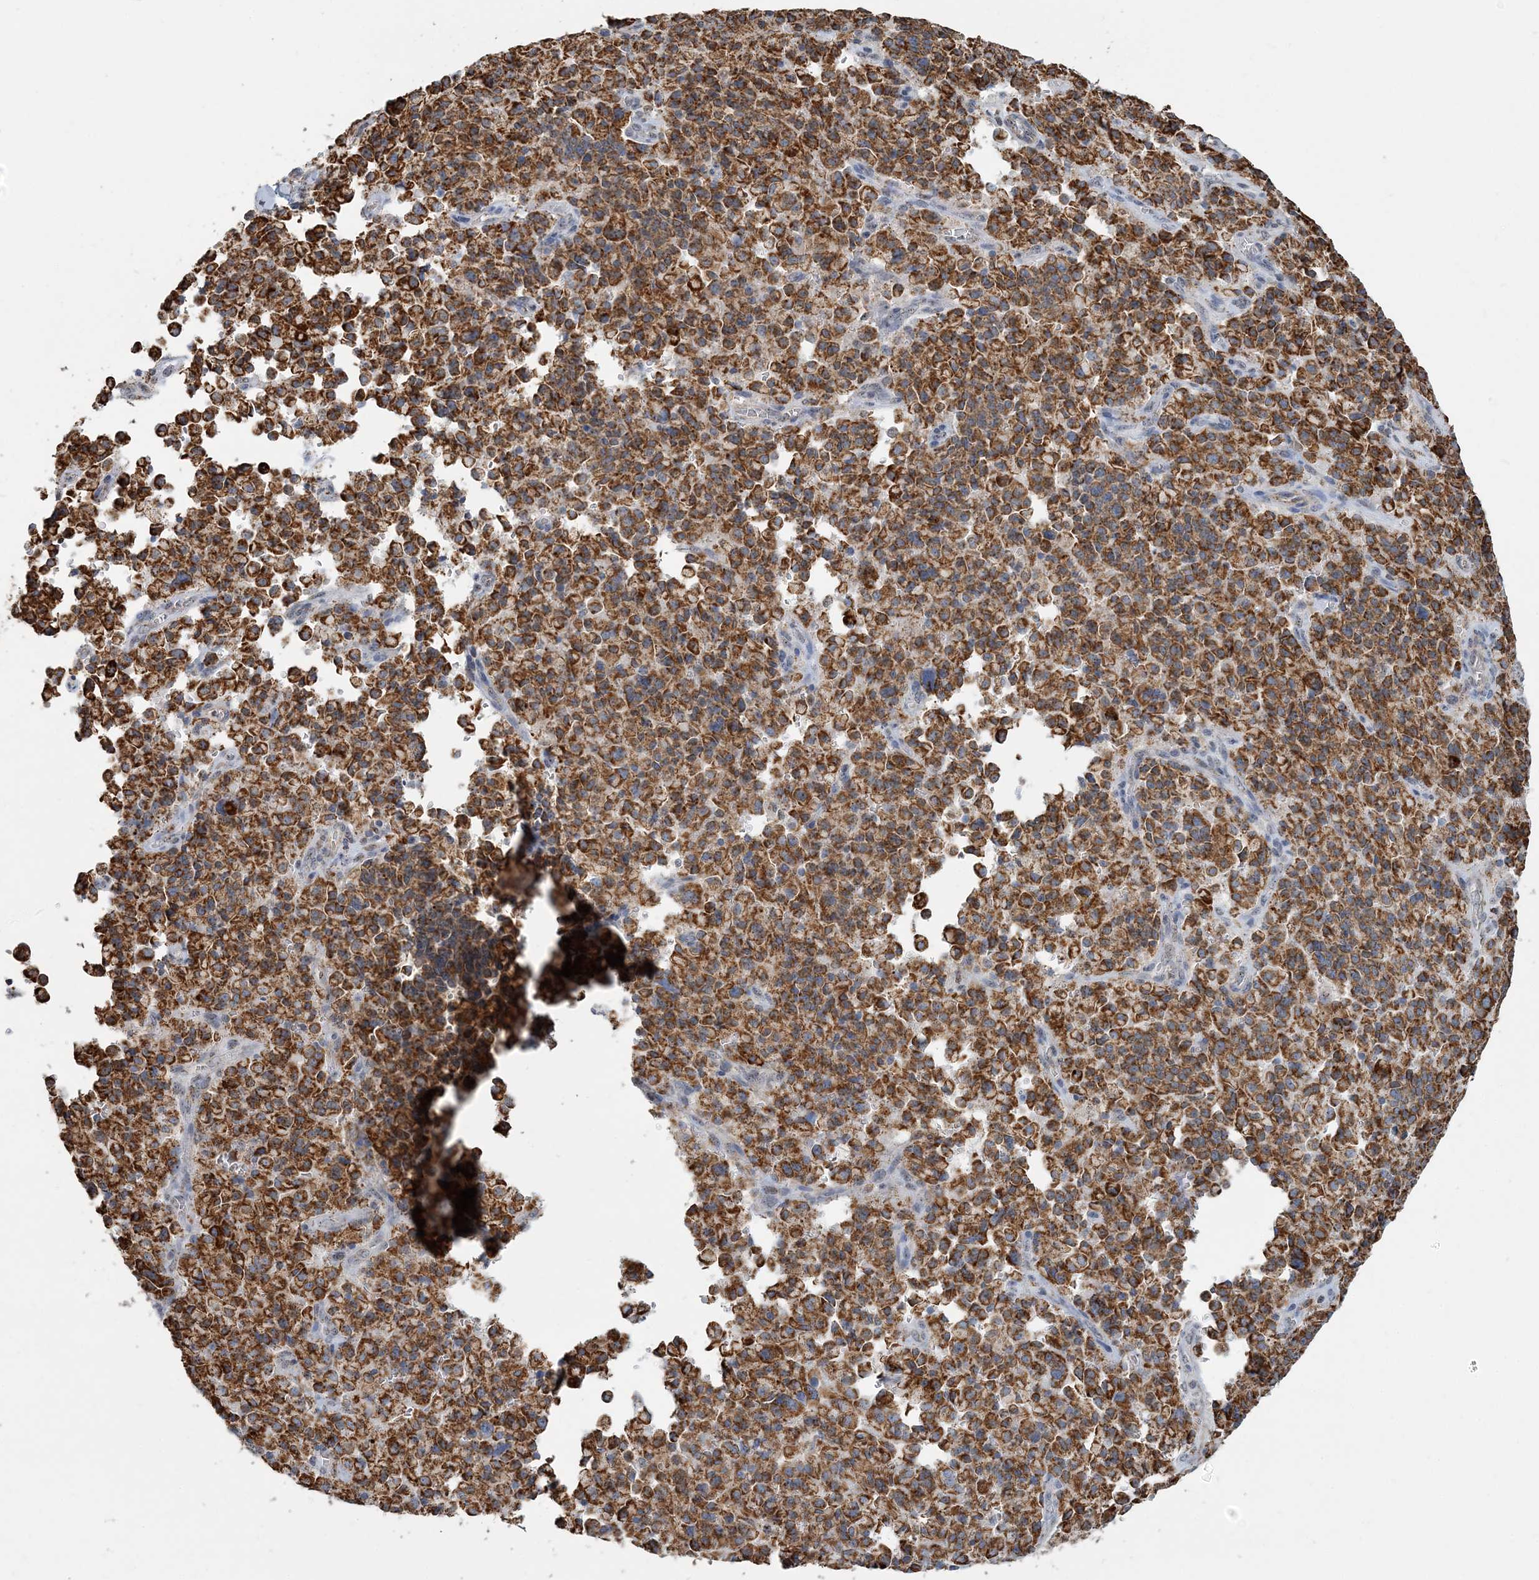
{"staining": {"intensity": "strong", "quantity": ">75%", "location": "cytoplasmic/membranous"}, "tissue": "pancreatic cancer", "cell_type": "Tumor cells", "image_type": "cancer", "snomed": [{"axis": "morphology", "description": "Adenocarcinoma, NOS"}, {"axis": "topography", "description": "Pancreas"}], "caption": "There is high levels of strong cytoplasmic/membranous expression in tumor cells of pancreatic cancer, as demonstrated by immunohistochemical staining (brown color).", "gene": "SUCLG1", "patient": {"sex": "male", "age": 65}}